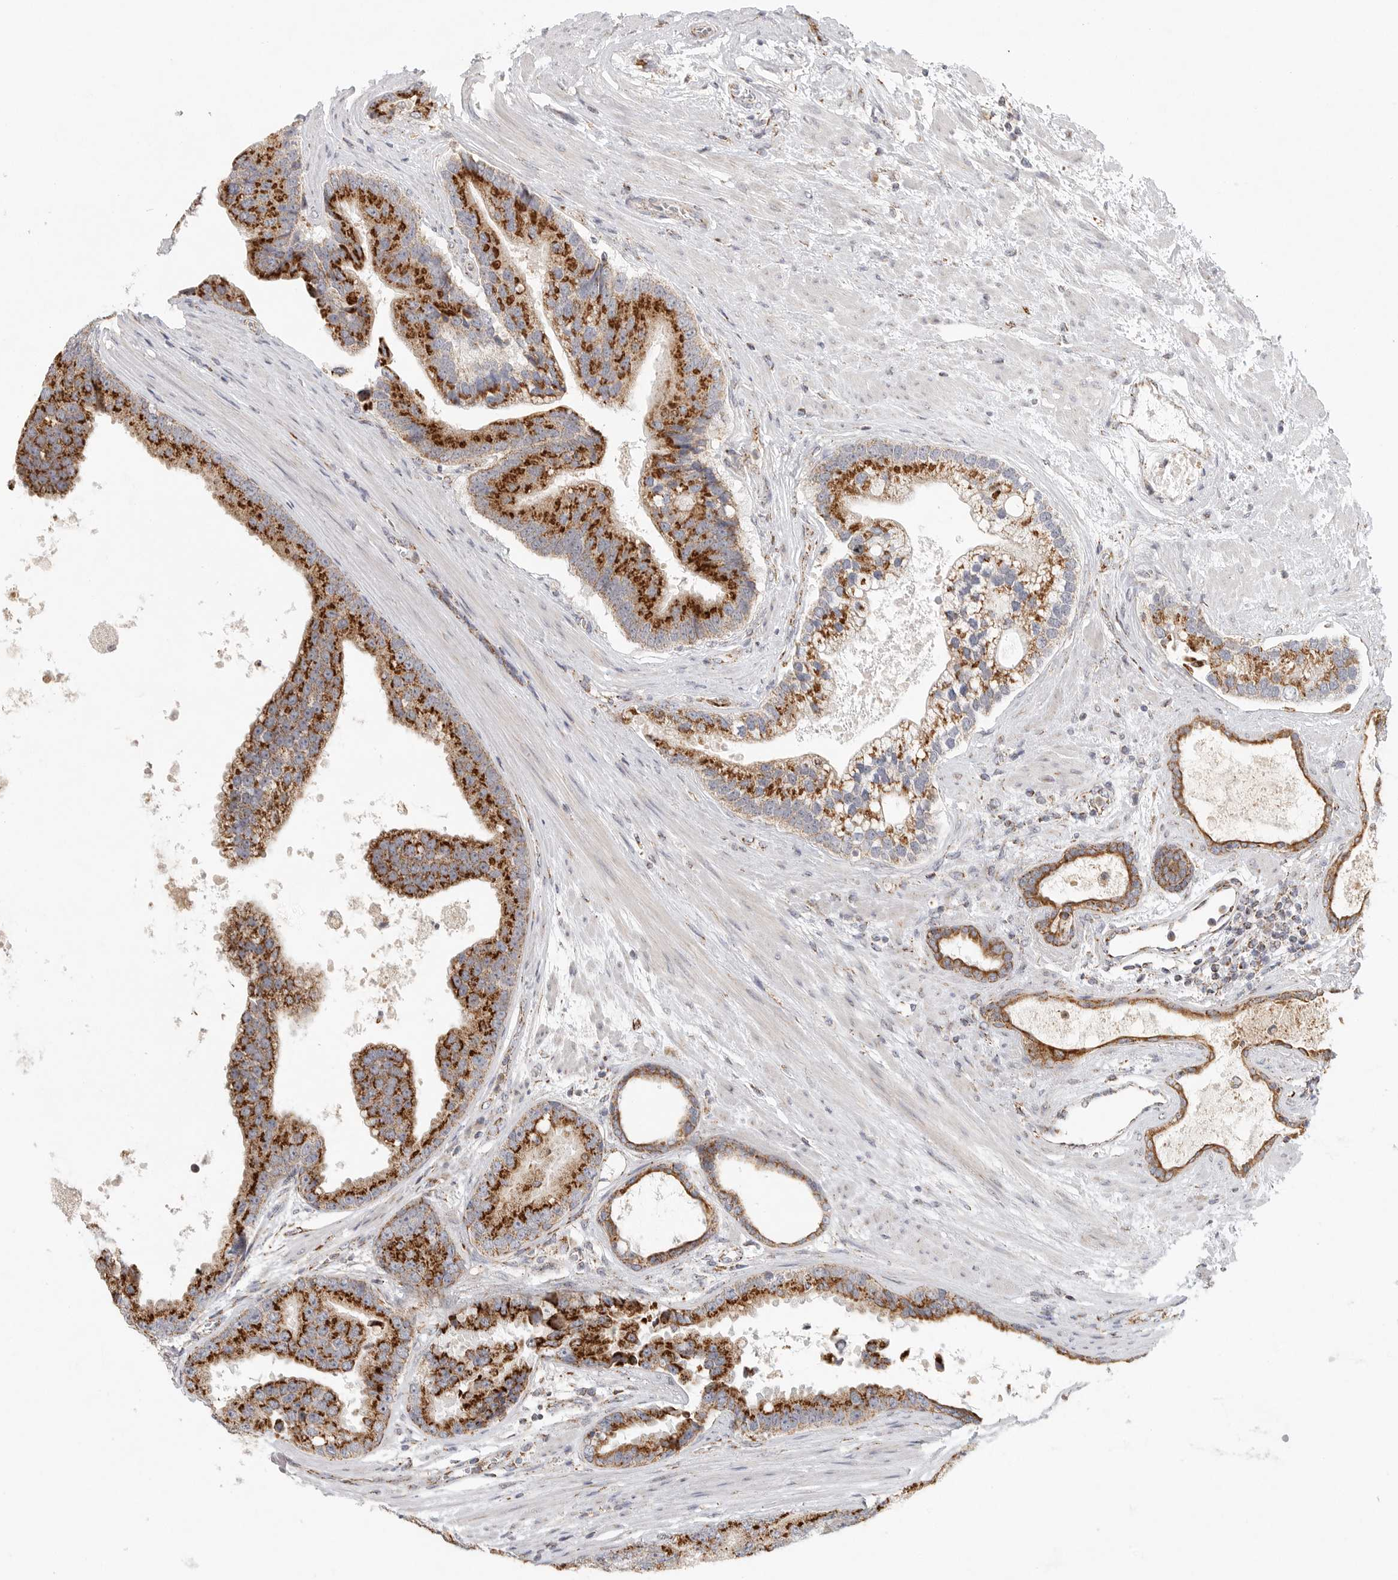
{"staining": {"intensity": "strong", "quantity": ">75%", "location": "cytoplasmic/membranous"}, "tissue": "prostate cancer", "cell_type": "Tumor cells", "image_type": "cancer", "snomed": [{"axis": "morphology", "description": "Adenocarcinoma, High grade"}, {"axis": "topography", "description": "Prostate"}], "caption": "A brown stain shows strong cytoplasmic/membranous positivity of a protein in prostate cancer (high-grade adenocarcinoma) tumor cells.", "gene": "SLC25A26", "patient": {"sex": "male", "age": 70}}